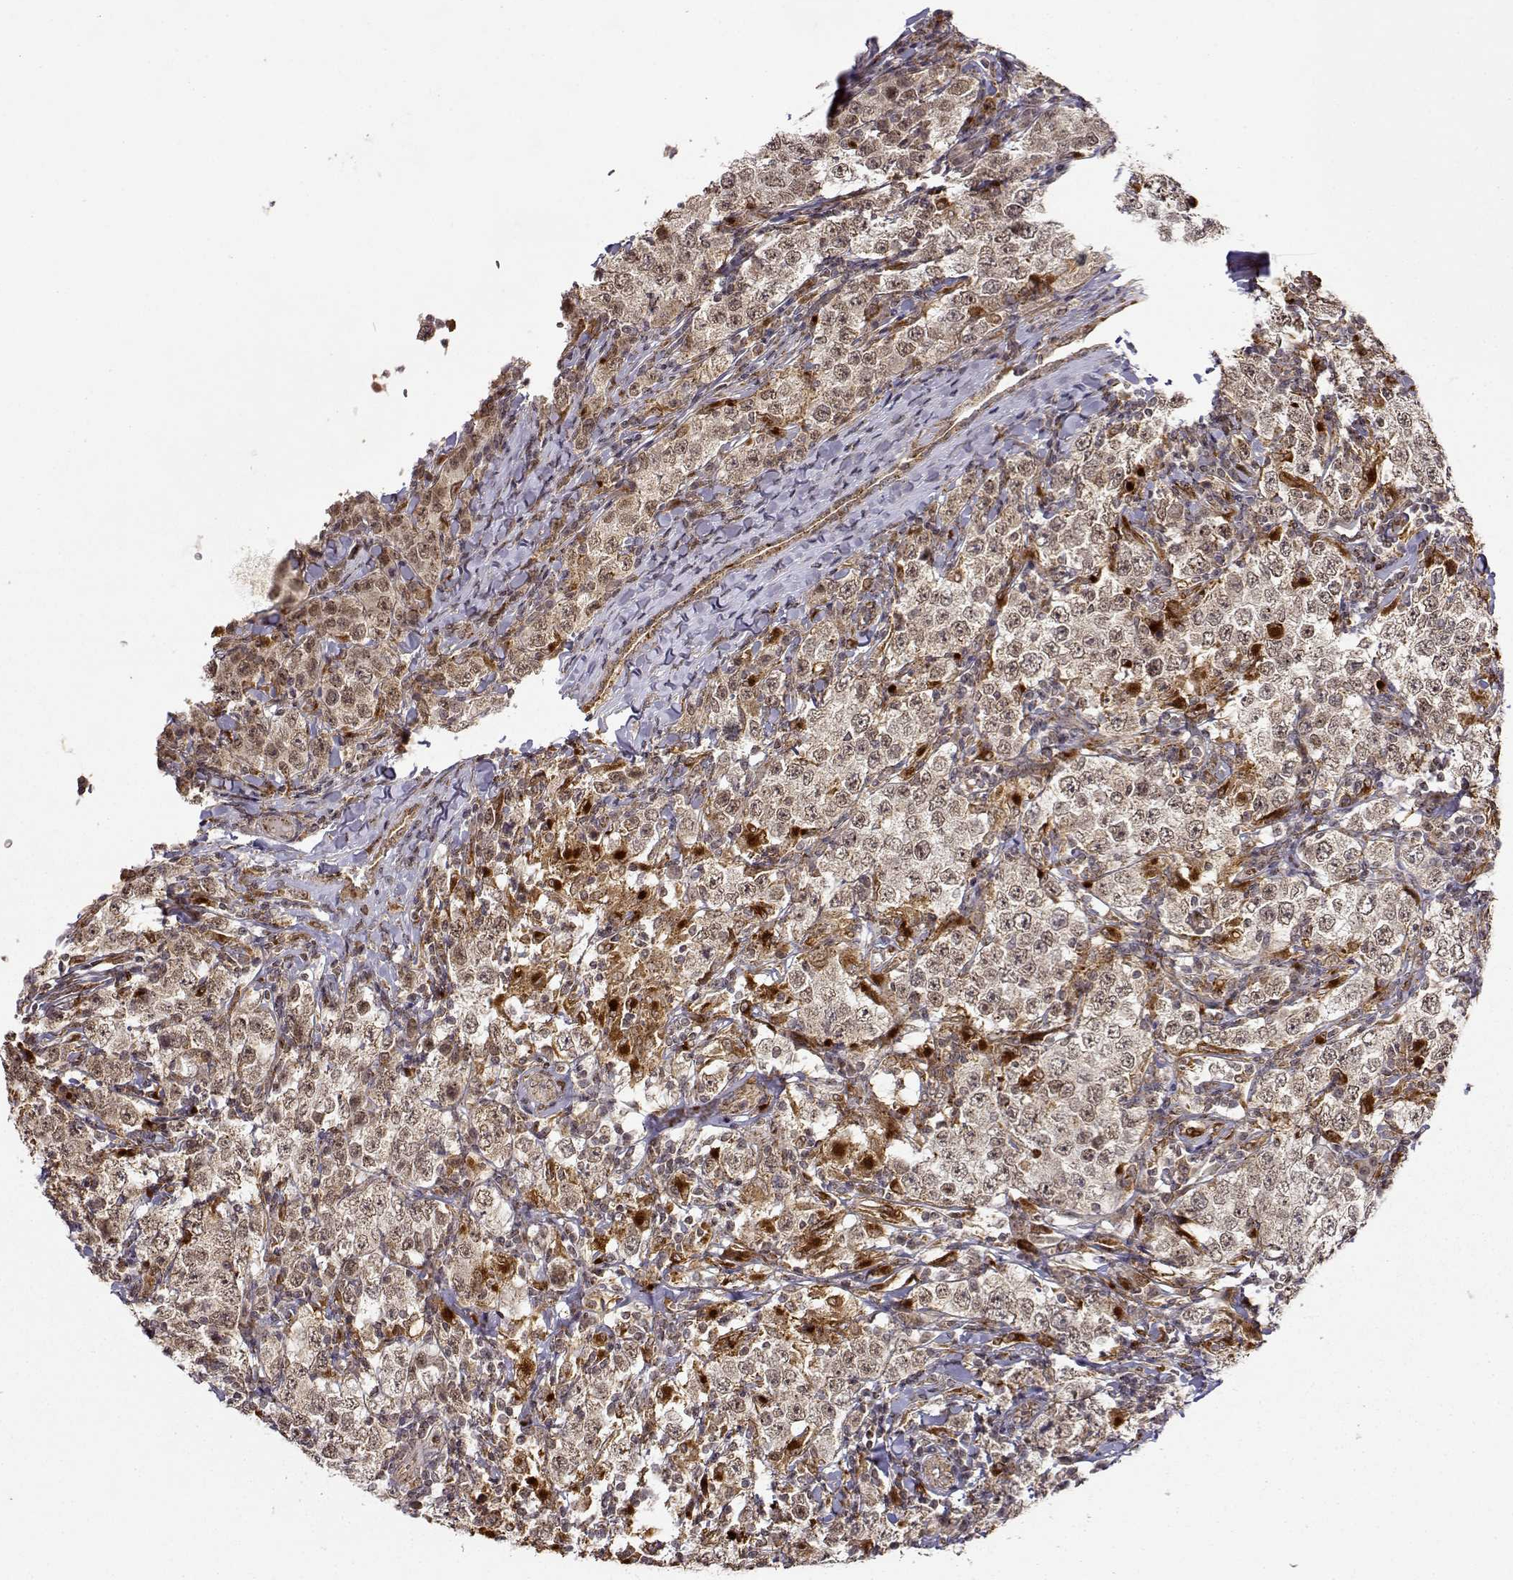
{"staining": {"intensity": "moderate", "quantity": ">75%", "location": "cytoplasmic/membranous,nuclear"}, "tissue": "testis cancer", "cell_type": "Tumor cells", "image_type": "cancer", "snomed": [{"axis": "morphology", "description": "Seminoma, NOS"}, {"axis": "morphology", "description": "Carcinoma, Embryonal, NOS"}, {"axis": "topography", "description": "Testis"}], "caption": "The image displays immunohistochemical staining of testis seminoma. There is moderate cytoplasmic/membranous and nuclear staining is appreciated in about >75% of tumor cells.", "gene": "RNF13", "patient": {"sex": "male", "age": 41}}